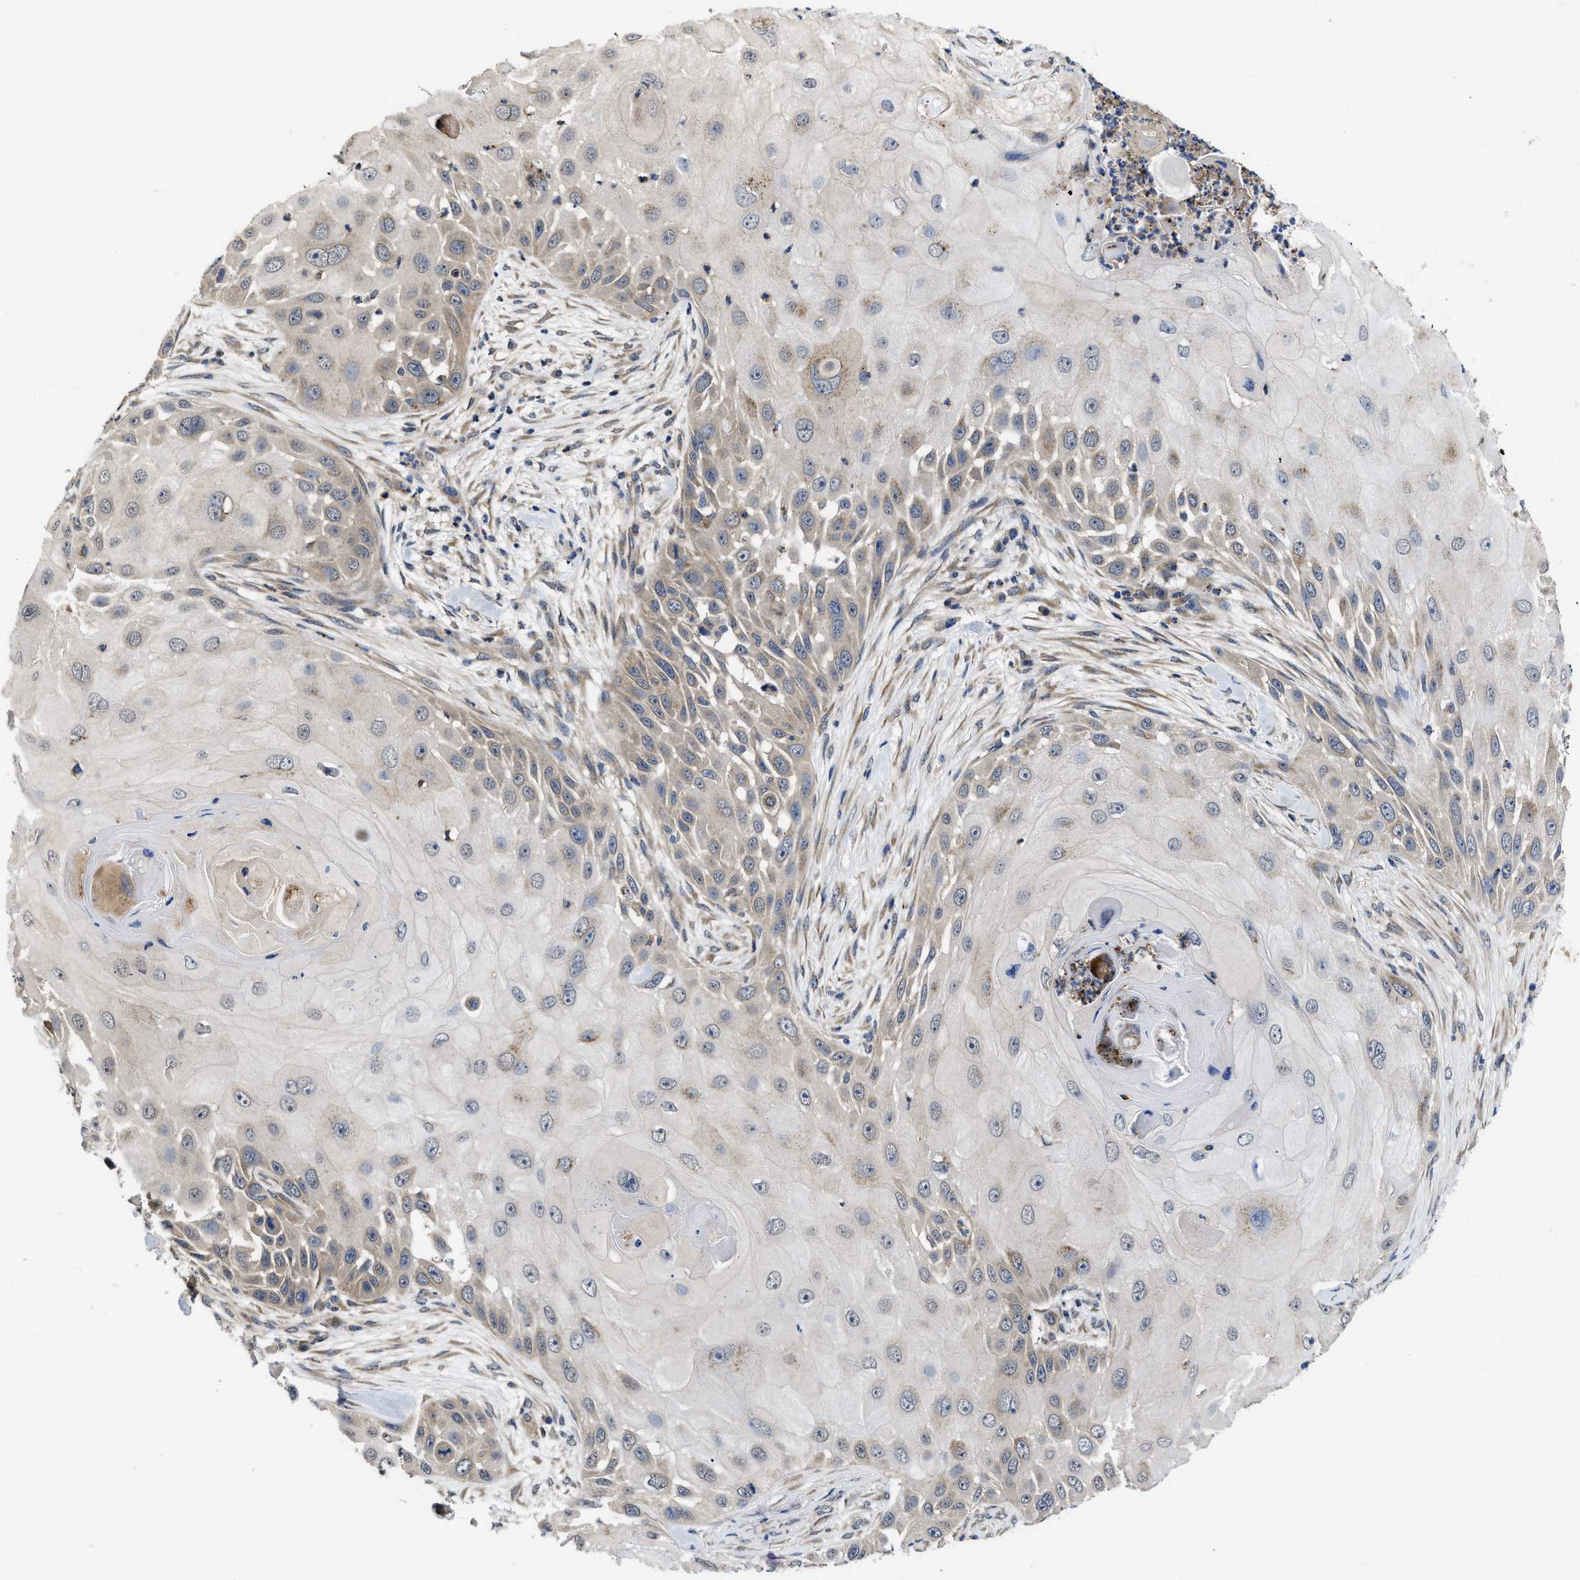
{"staining": {"intensity": "negative", "quantity": "none", "location": "none"}, "tissue": "skin cancer", "cell_type": "Tumor cells", "image_type": "cancer", "snomed": [{"axis": "morphology", "description": "Squamous cell carcinoma, NOS"}, {"axis": "topography", "description": "Skin"}], "caption": "Micrograph shows no protein staining in tumor cells of skin squamous cell carcinoma tissue. (DAB (3,3'-diaminobenzidine) IHC with hematoxylin counter stain).", "gene": "PKD2", "patient": {"sex": "female", "age": 44}}